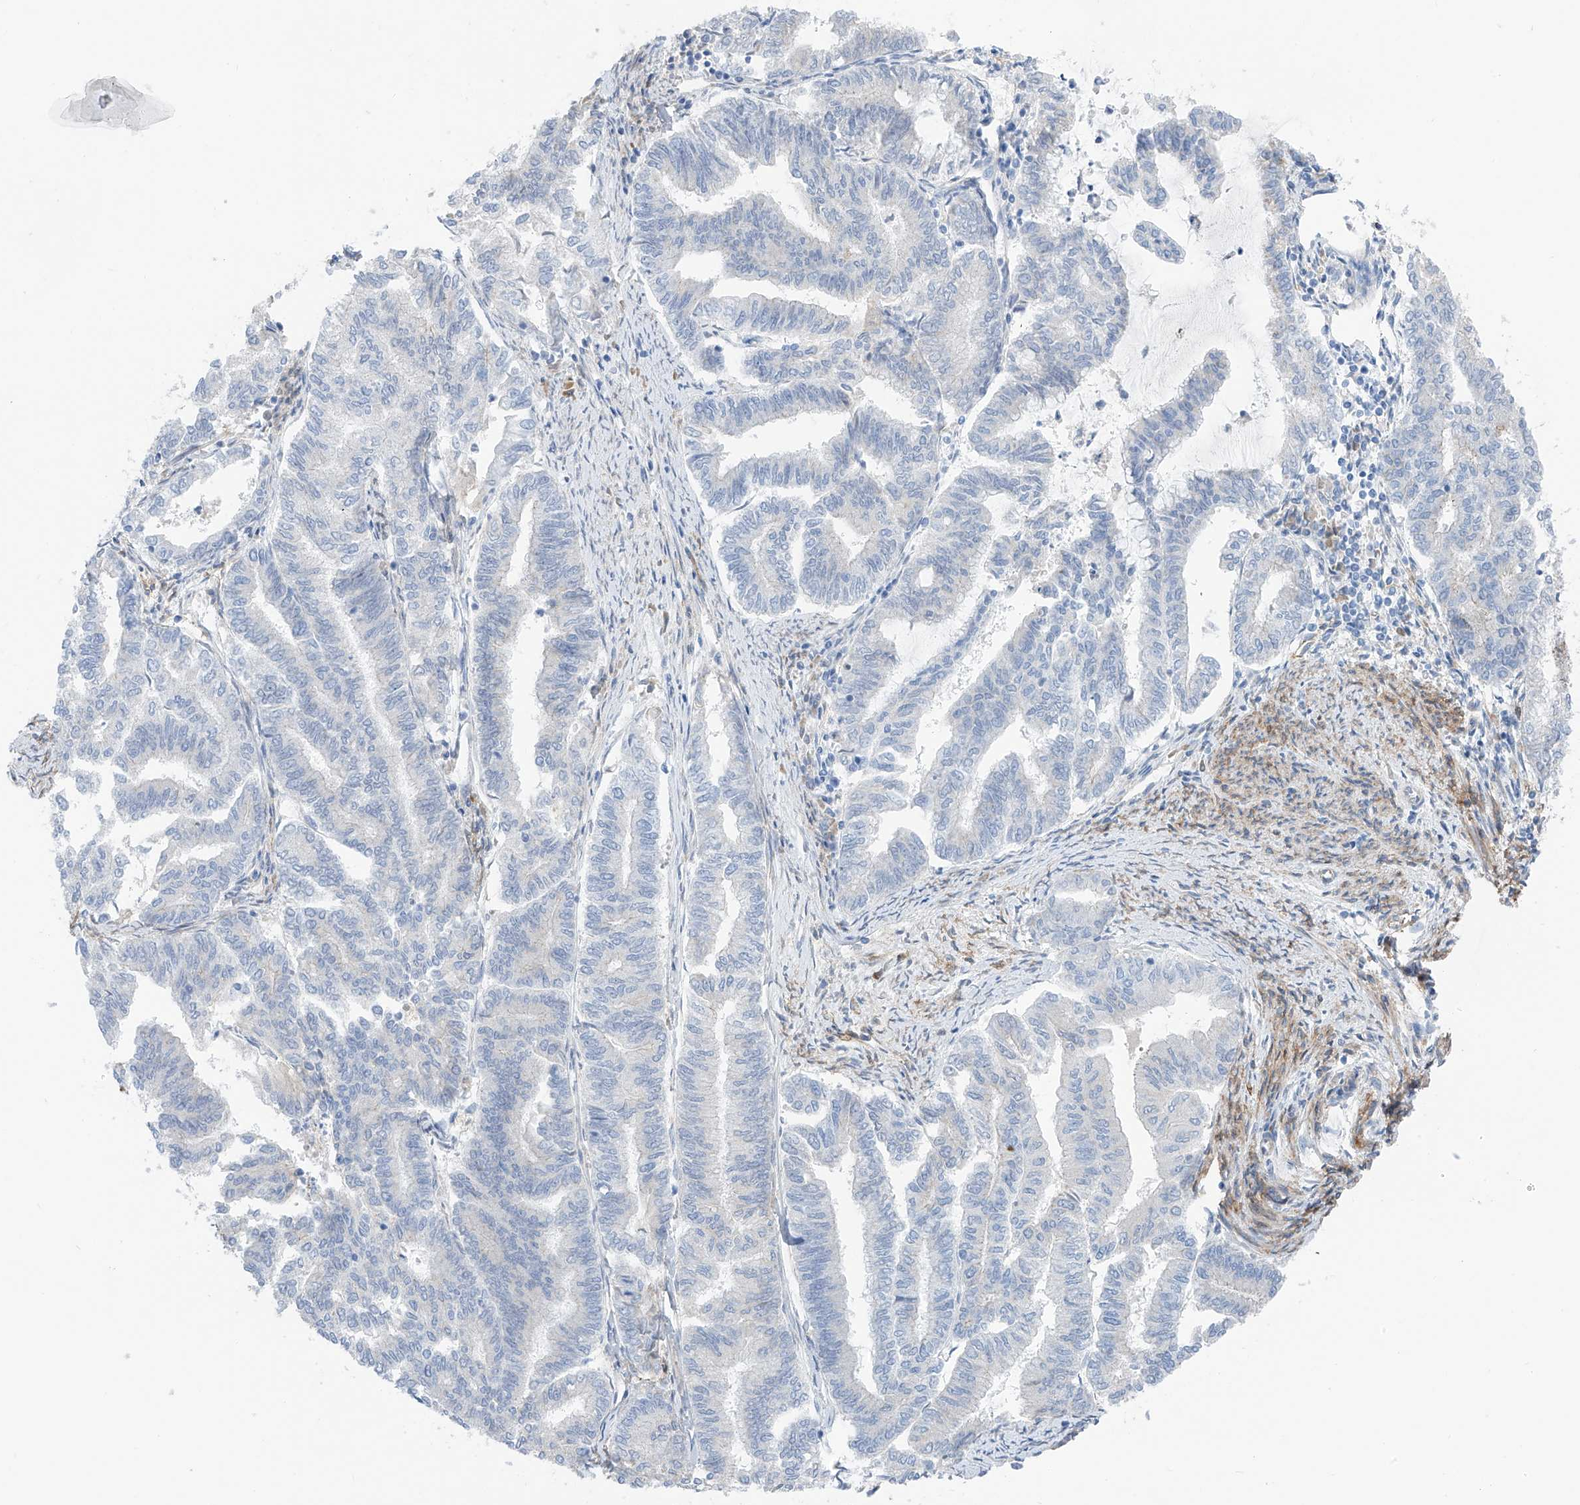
{"staining": {"intensity": "negative", "quantity": "none", "location": "none"}, "tissue": "endometrial cancer", "cell_type": "Tumor cells", "image_type": "cancer", "snomed": [{"axis": "morphology", "description": "Adenocarcinoma, NOS"}, {"axis": "topography", "description": "Endometrium"}], "caption": "There is no significant staining in tumor cells of endometrial adenocarcinoma. The staining is performed using DAB (3,3'-diaminobenzidine) brown chromogen with nuclei counter-stained in using hematoxylin.", "gene": "ITGA9", "patient": {"sex": "female", "age": 79}}